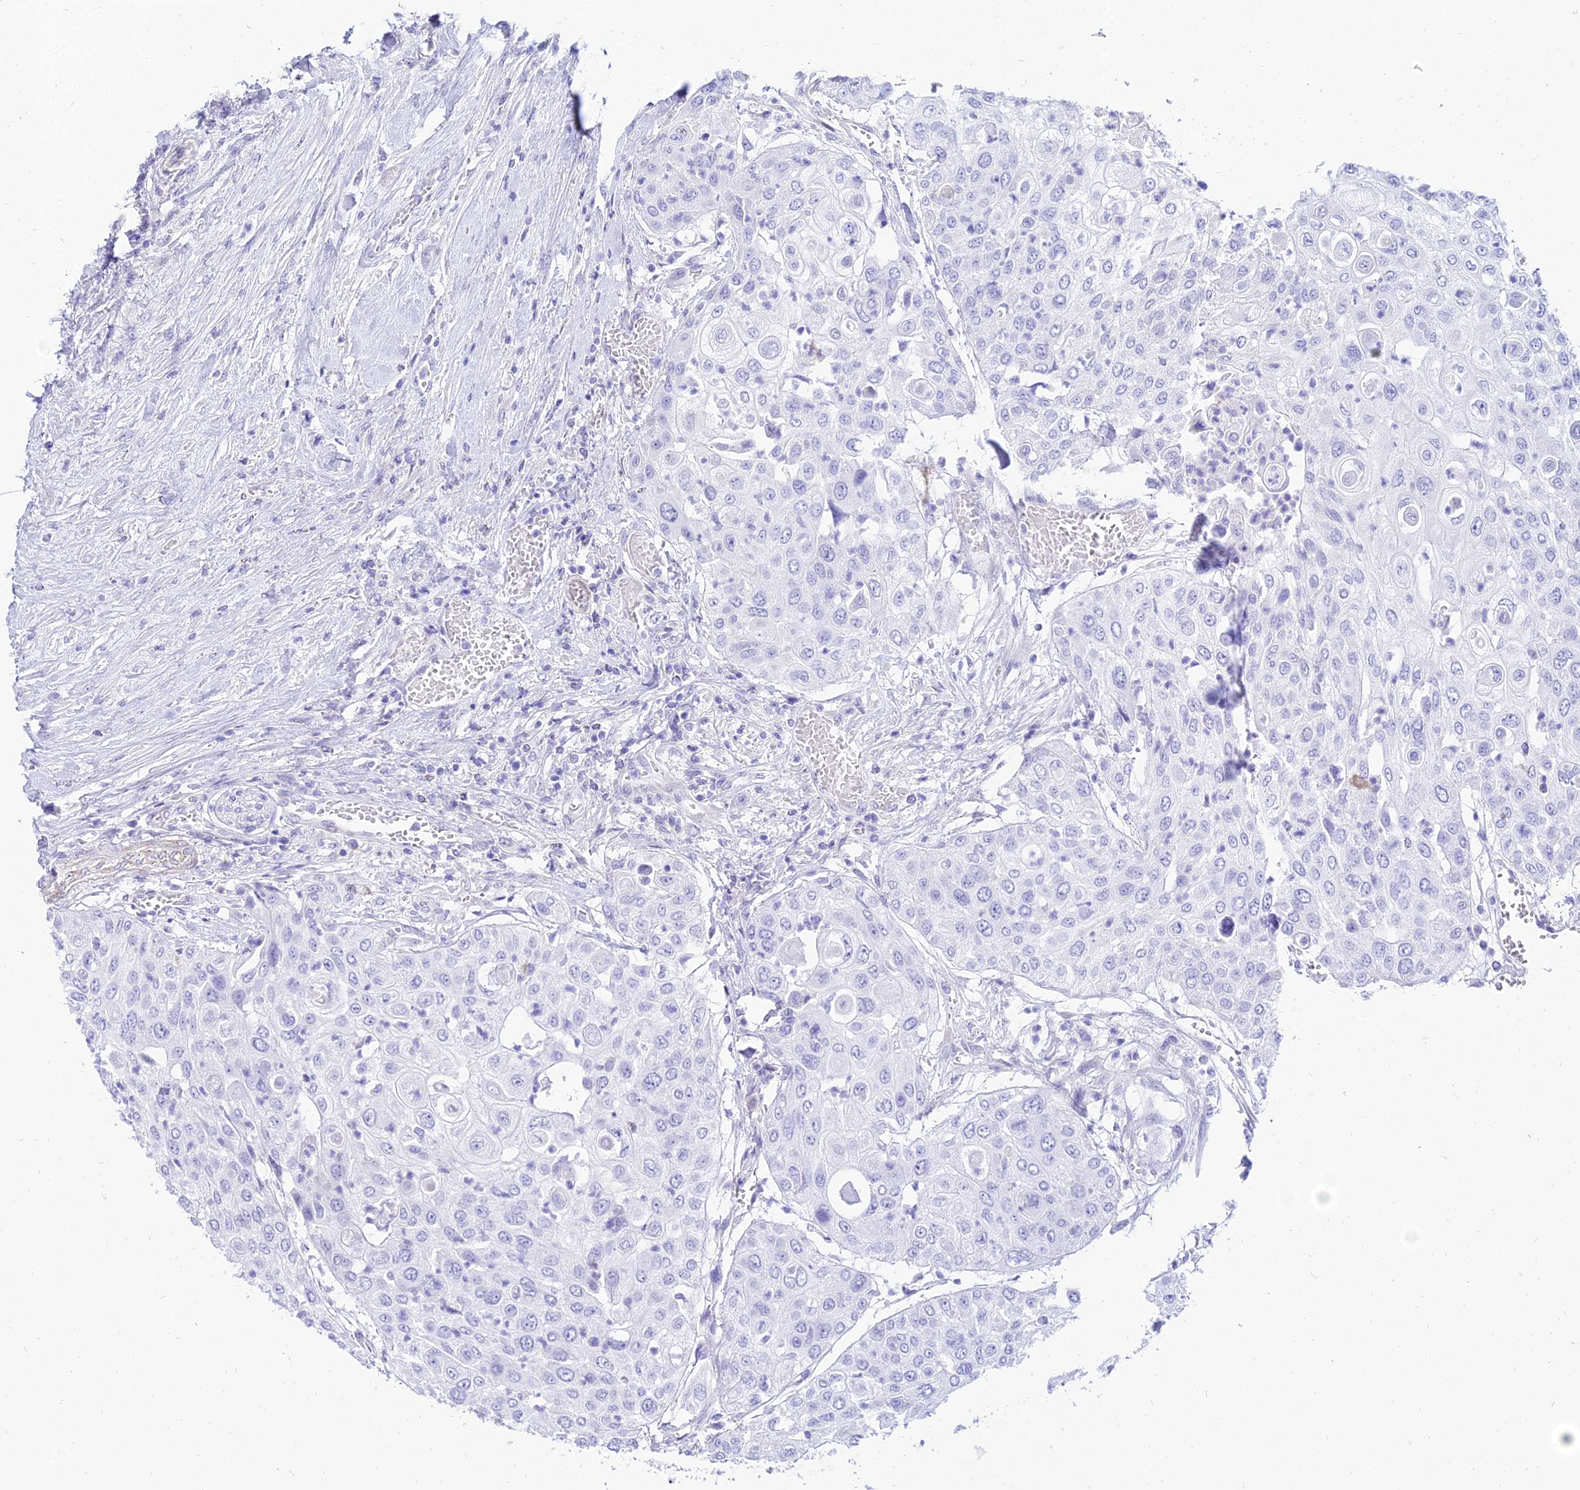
{"staining": {"intensity": "negative", "quantity": "none", "location": "none"}, "tissue": "urothelial cancer", "cell_type": "Tumor cells", "image_type": "cancer", "snomed": [{"axis": "morphology", "description": "Urothelial carcinoma, High grade"}, {"axis": "topography", "description": "Urinary bladder"}], "caption": "An IHC histopathology image of urothelial carcinoma (high-grade) is shown. There is no staining in tumor cells of urothelial carcinoma (high-grade). (DAB immunohistochemistry (IHC) with hematoxylin counter stain).", "gene": "TAC3", "patient": {"sex": "female", "age": 79}}